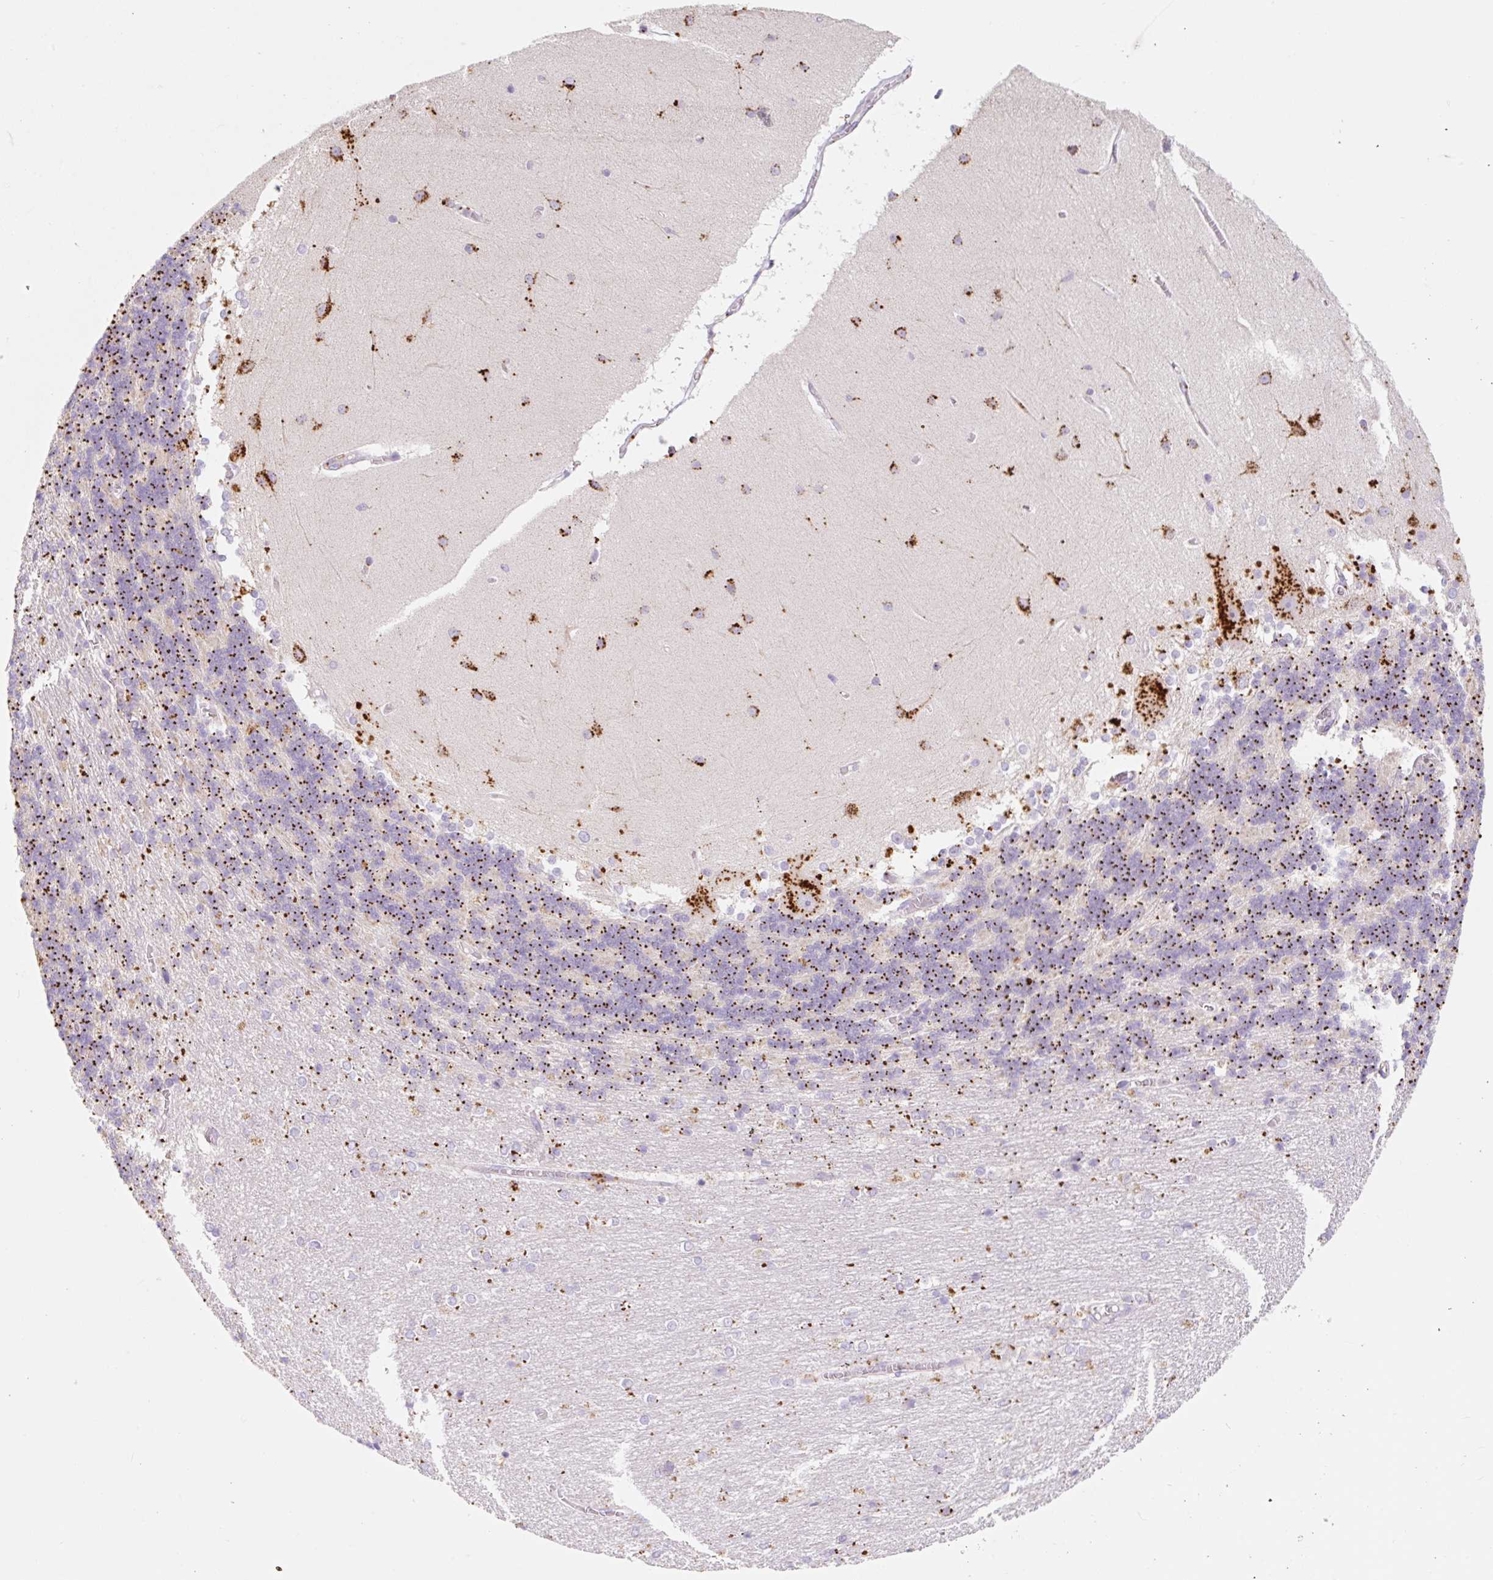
{"staining": {"intensity": "strong", "quantity": ">75%", "location": "cytoplasmic/membranous"}, "tissue": "cerebellum", "cell_type": "Cells in granular layer", "image_type": "normal", "snomed": [{"axis": "morphology", "description": "Normal tissue, NOS"}, {"axis": "topography", "description": "Cerebellum"}], "caption": "Cells in granular layer show strong cytoplasmic/membranous positivity in about >75% of cells in normal cerebellum. (Brightfield microscopy of DAB IHC at high magnification).", "gene": "CLEC3A", "patient": {"sex": "female", "age": 54}}